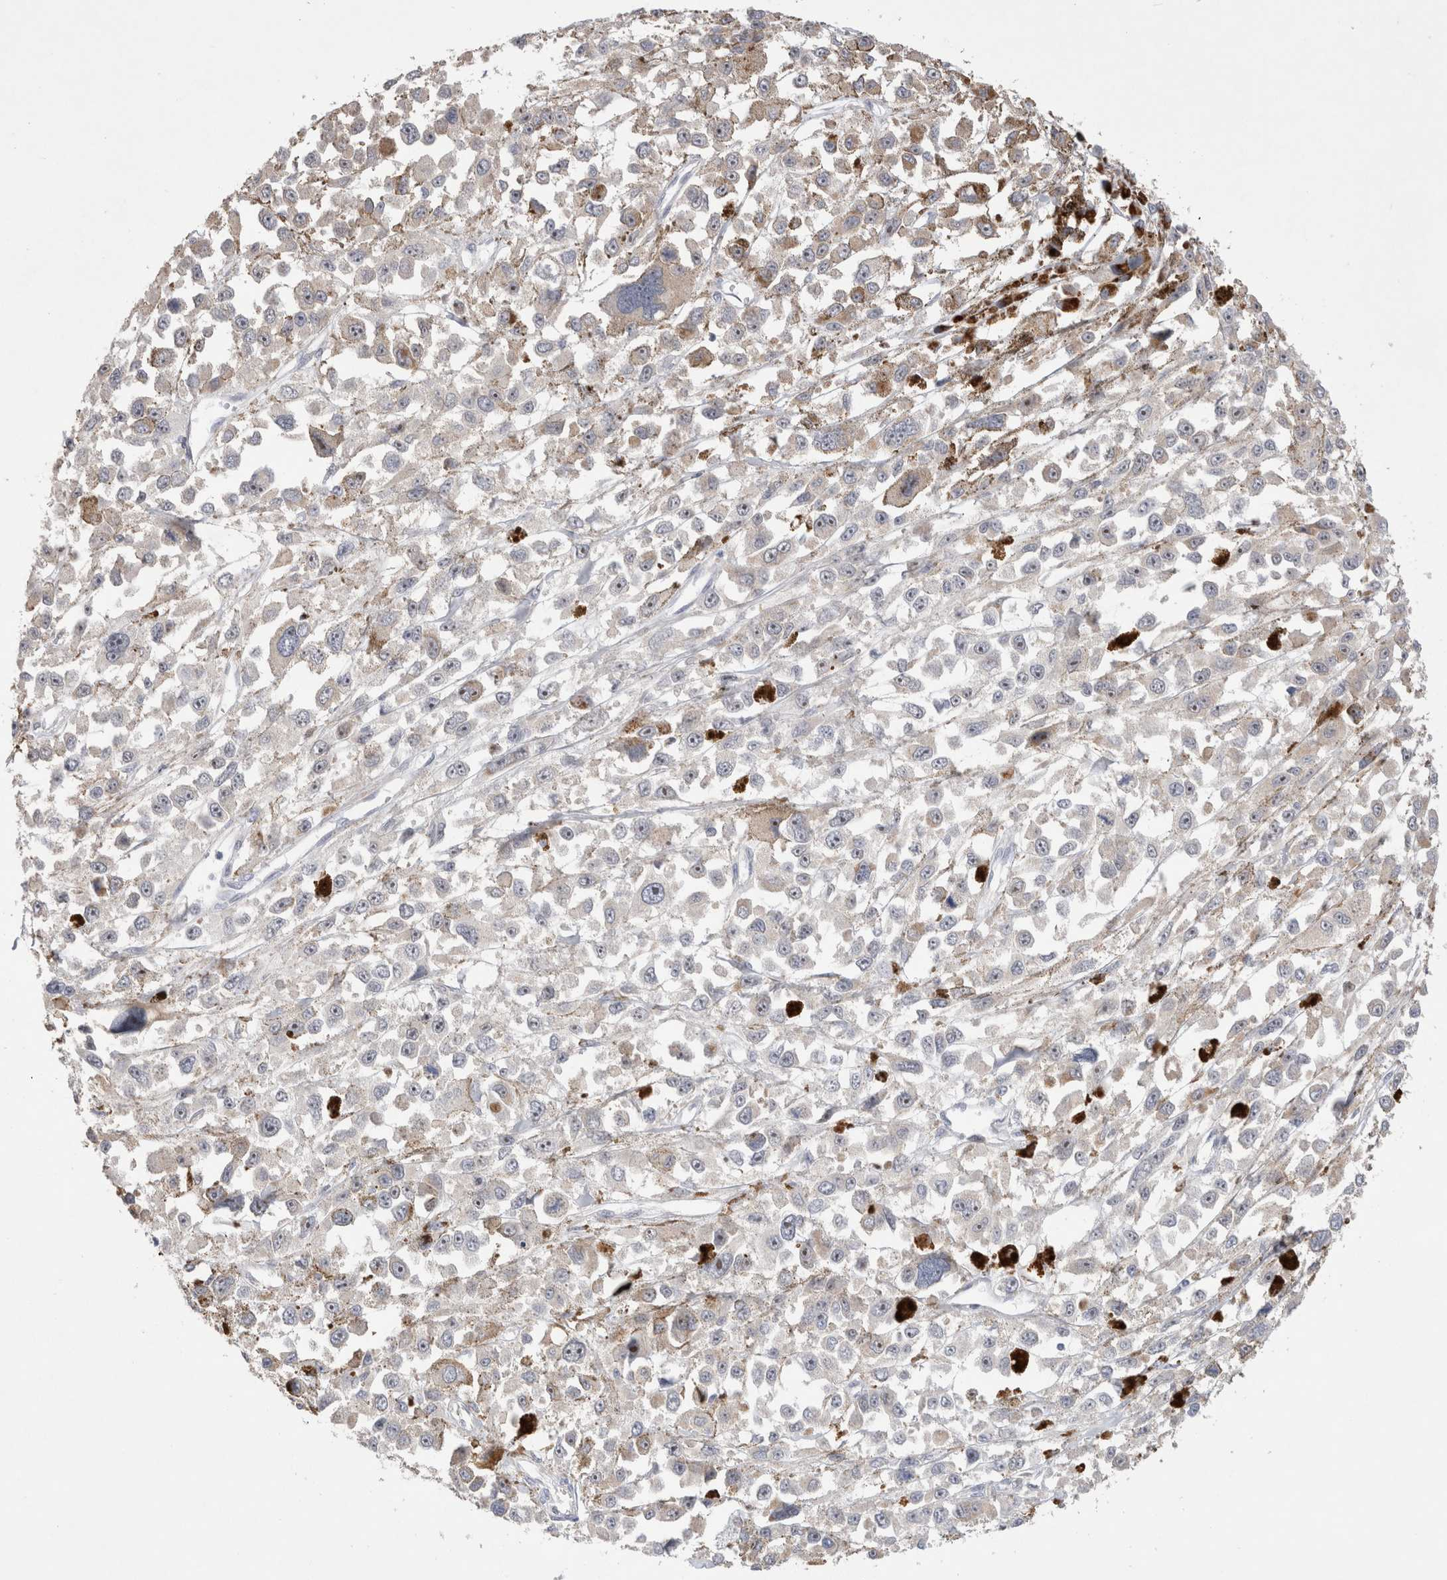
{"staining": {"intensity": "negative", "quantity": "none", "location": "none"}, "tissue": "melanoma", "cell_type": "Tumor cells", "image_type": "cancer", "snomed": [{"axis": "morphology", "description": "Malignant melanoma, Metastatic site"}, {"axis": "topography", "description": "Lymph node"}], "caption": "Human melanoma stained for a protein using IHC shows no expression in tumor cells.", "gene": "CHADL", "patient": {"sex": "male", "age": 59}}